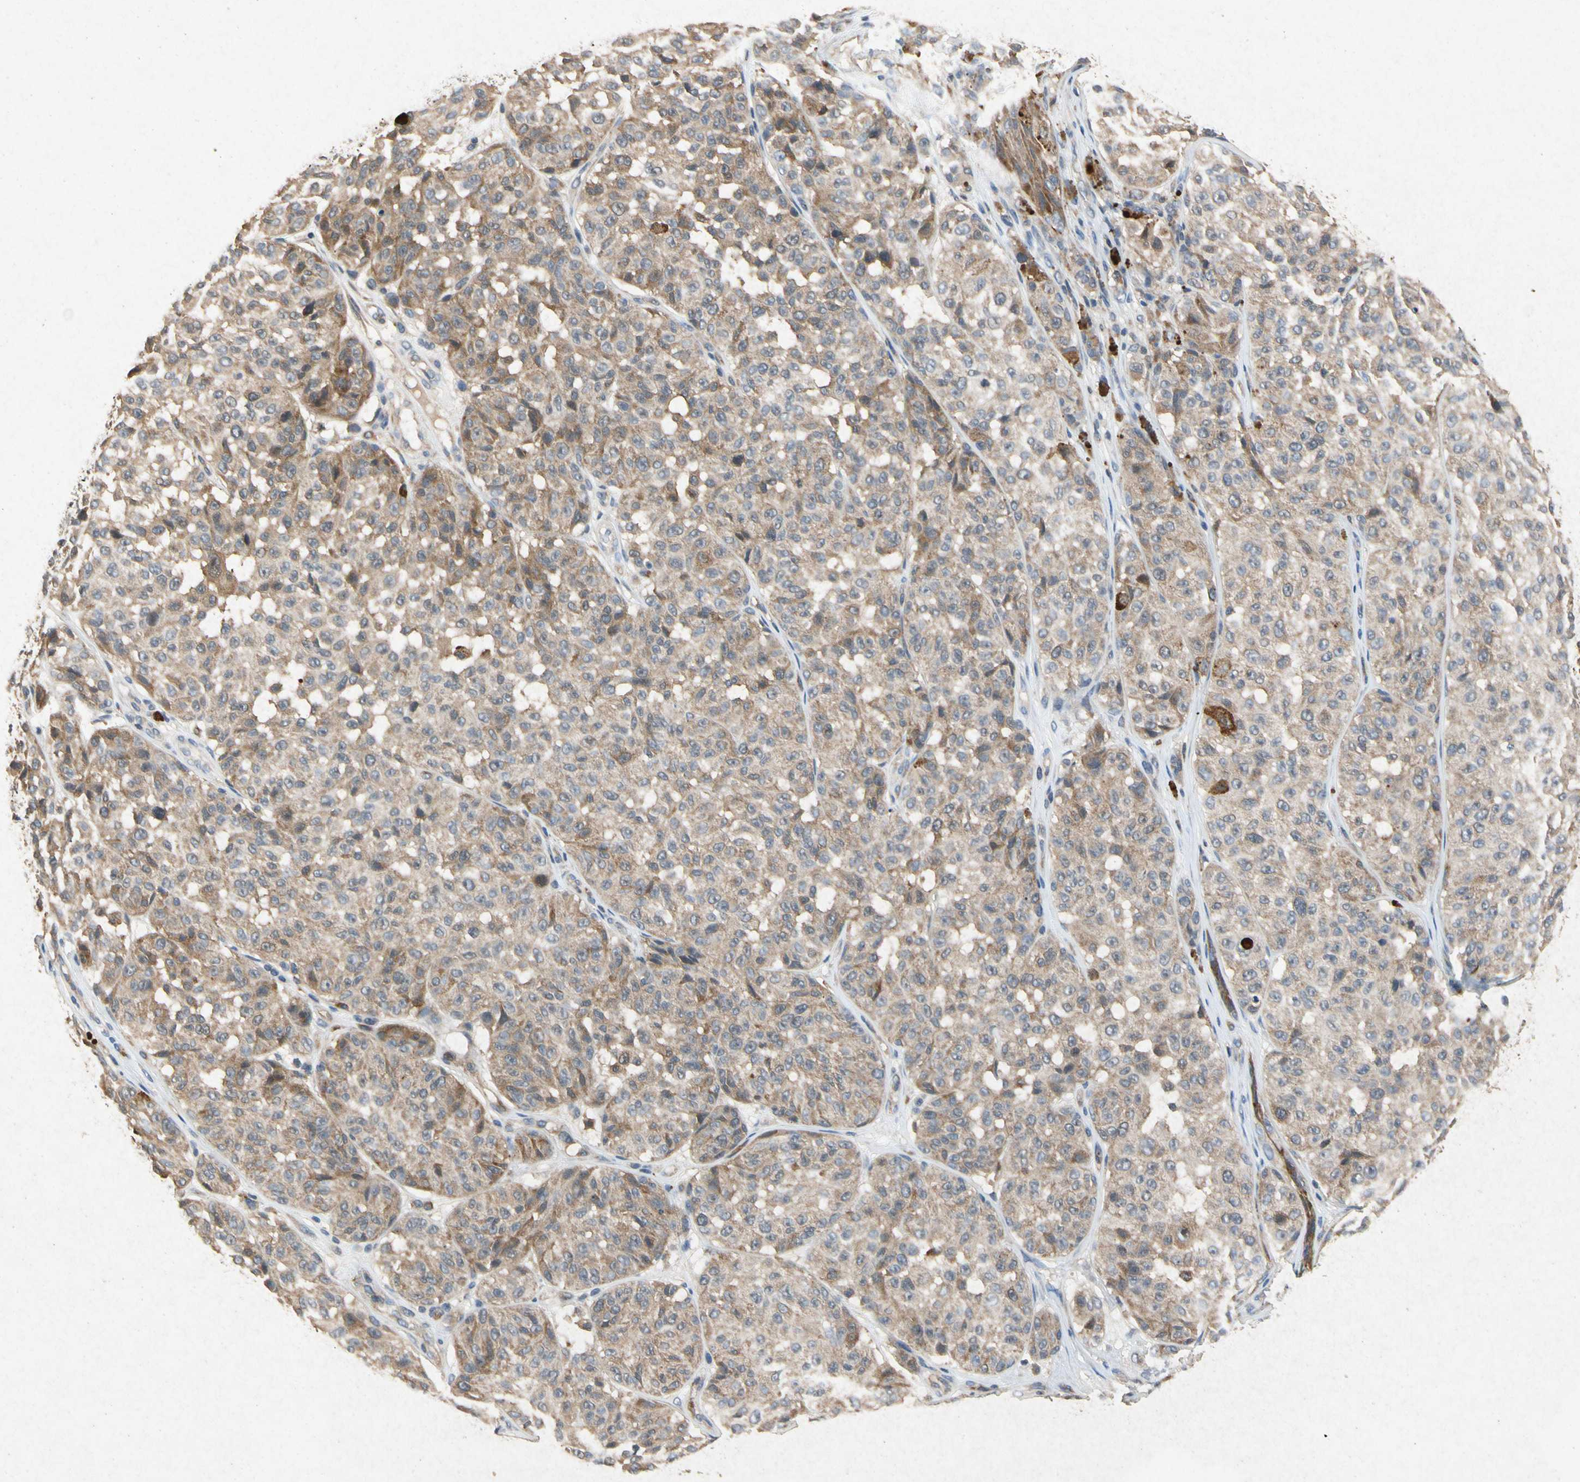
{"staining": {"intensity": "moderate", "quantity": ">75%", "location": "cytoplasmic/membranous"}, "tissue": "melanoma", "cell_type": "Tumor cells", "image_type": "cancer", "snomed": [{"axis": "morphology", "description": "Malignant melanoma, NOS"}, {"axis": "topography", "description": "Skin"}], "caption": "Malignant melanoma was stained to show a protein in brown. There is medium levels of moderate cytoplasmic/membranous staining in about >75% of tumor cells.", "gene": "RPS6KA1", "patient": {"sex": "female", "age": 46}}